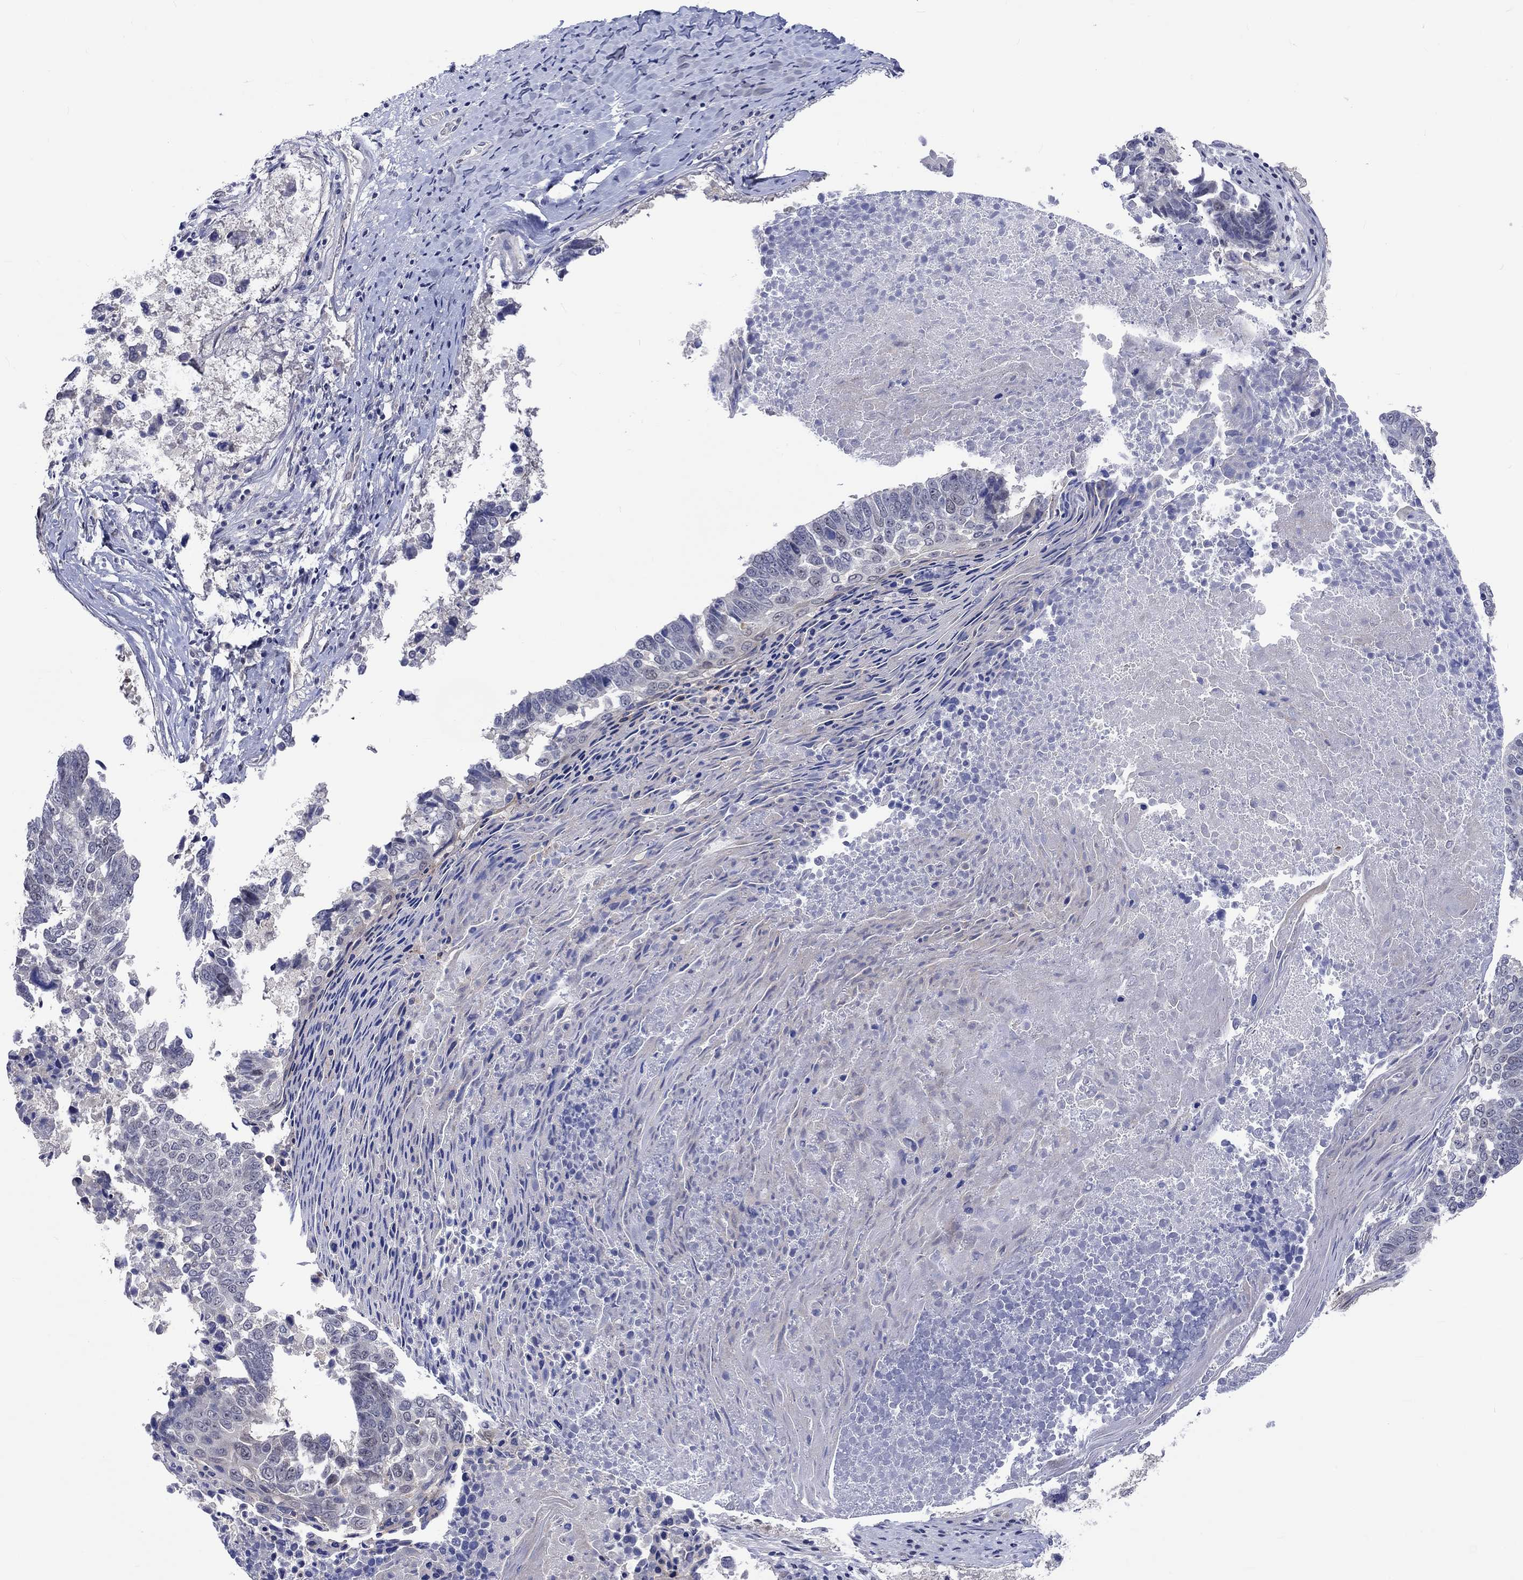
{"staining": {"intensity": "negative", "quantity": "none", "location": "none"}, "tissue": "lung cancer", "cell_type": "Tumor cells", "image_type": "cancer", "snomed": [{"axis": "morphology", "description": "Squamous cell carcinoma, NOS"}, {"axis": "topography", "description": "Lung"}], "caption": "There is no significant positivity in tumor cells of lung cancer. (DAB immunohistochemistry, high magnification).", "gene": "E2F8", "patient": {"sex": "male", "age": 73}}